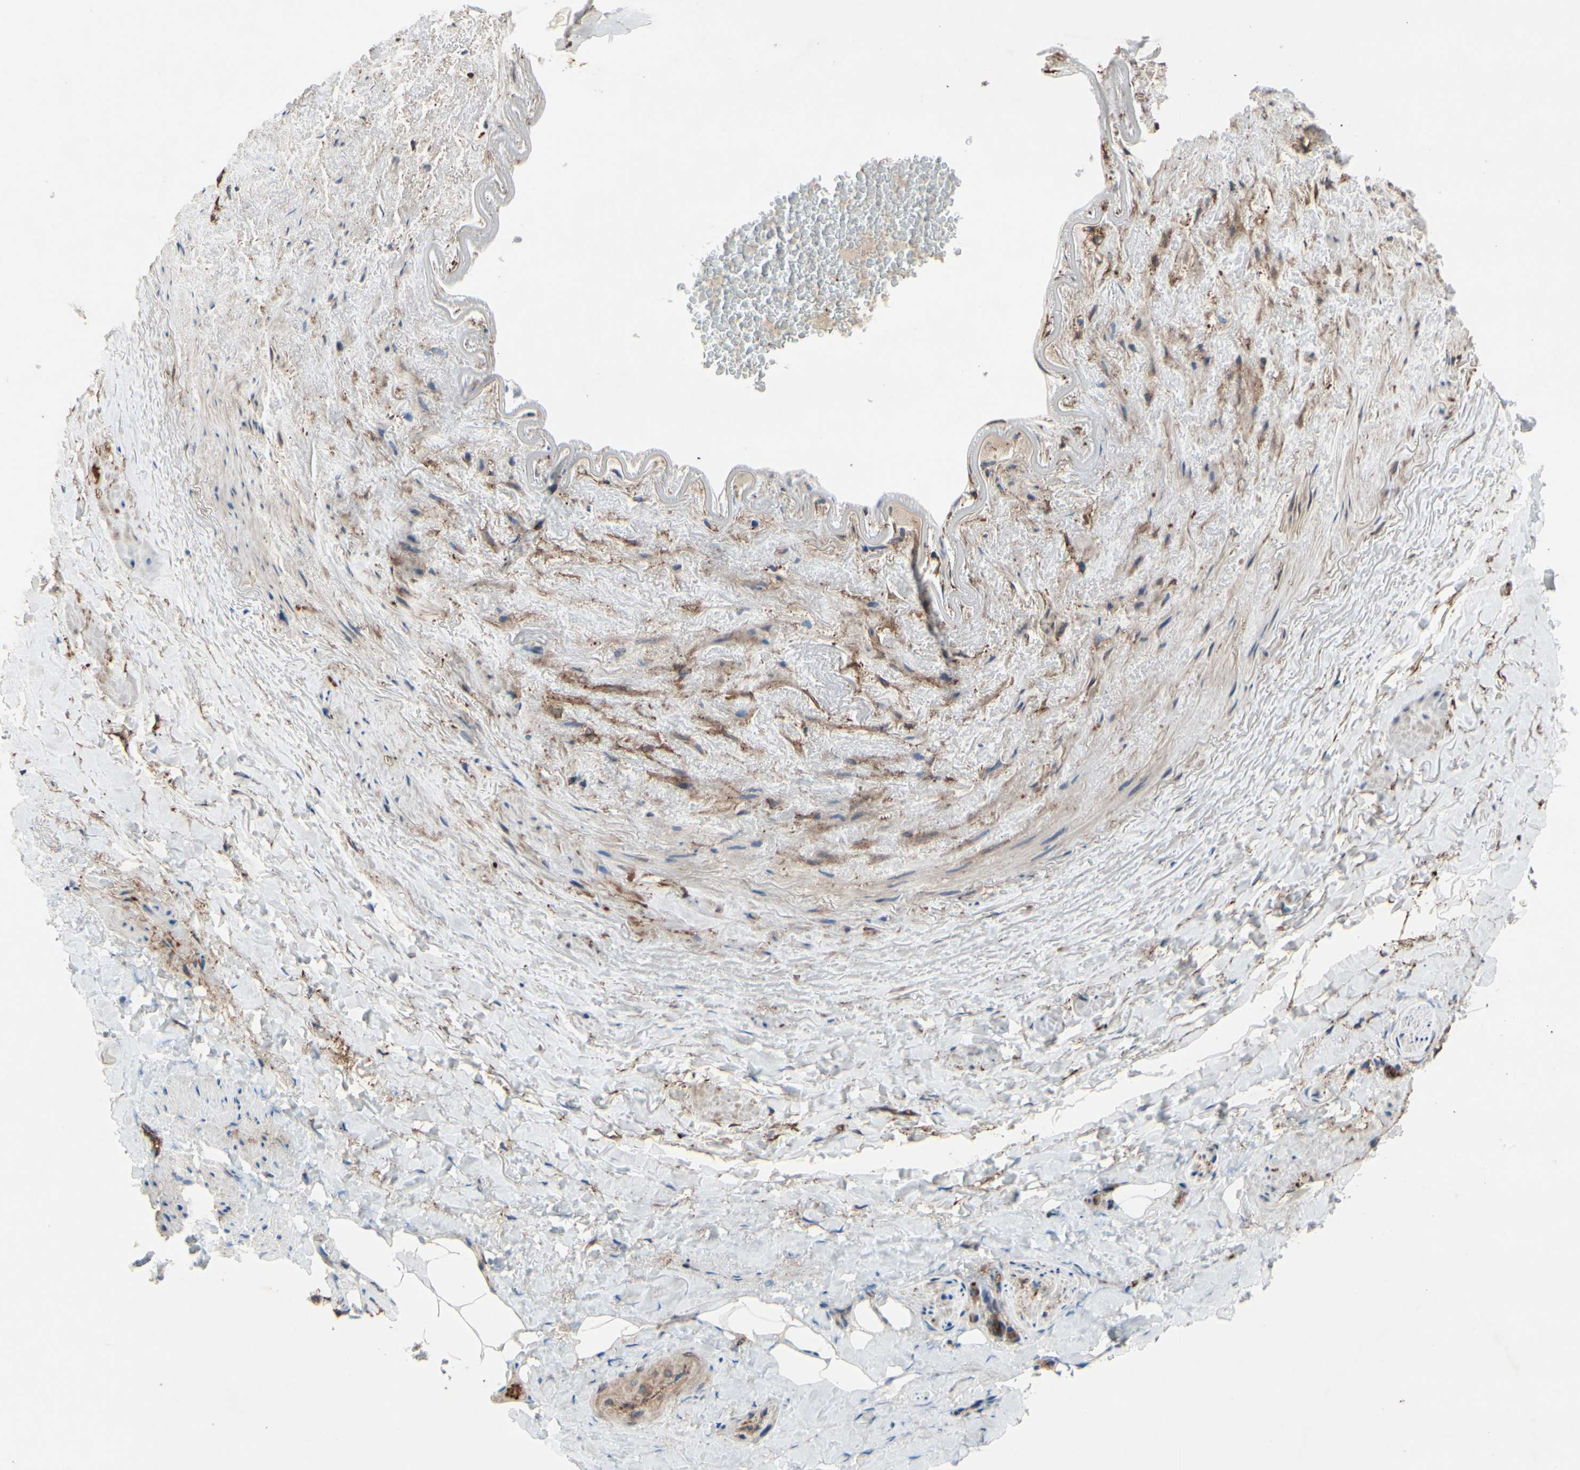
{"staining": {"intensity": "moderate", "quantity": "<25%", "location": "cytoplasmic/membranous"}, "tissue": "adipose tissue", "cell_type": "Adipocytes", "image_type": "normal", "snomed": [{"axis": "morphology", "description": "Normal tissue, NOS"}, {"axis": "topography", "description": "Peripheral nerve tissue"}], "caption": "Moderate cytoplasmic/membranous staining for a protein is appreciated in about <25% of adipocytes of normal adipose tissue using immunohistochemistry (IHC).", "gene": "CTTNBP2", "patient": {"sex": "male", "age": 70}}